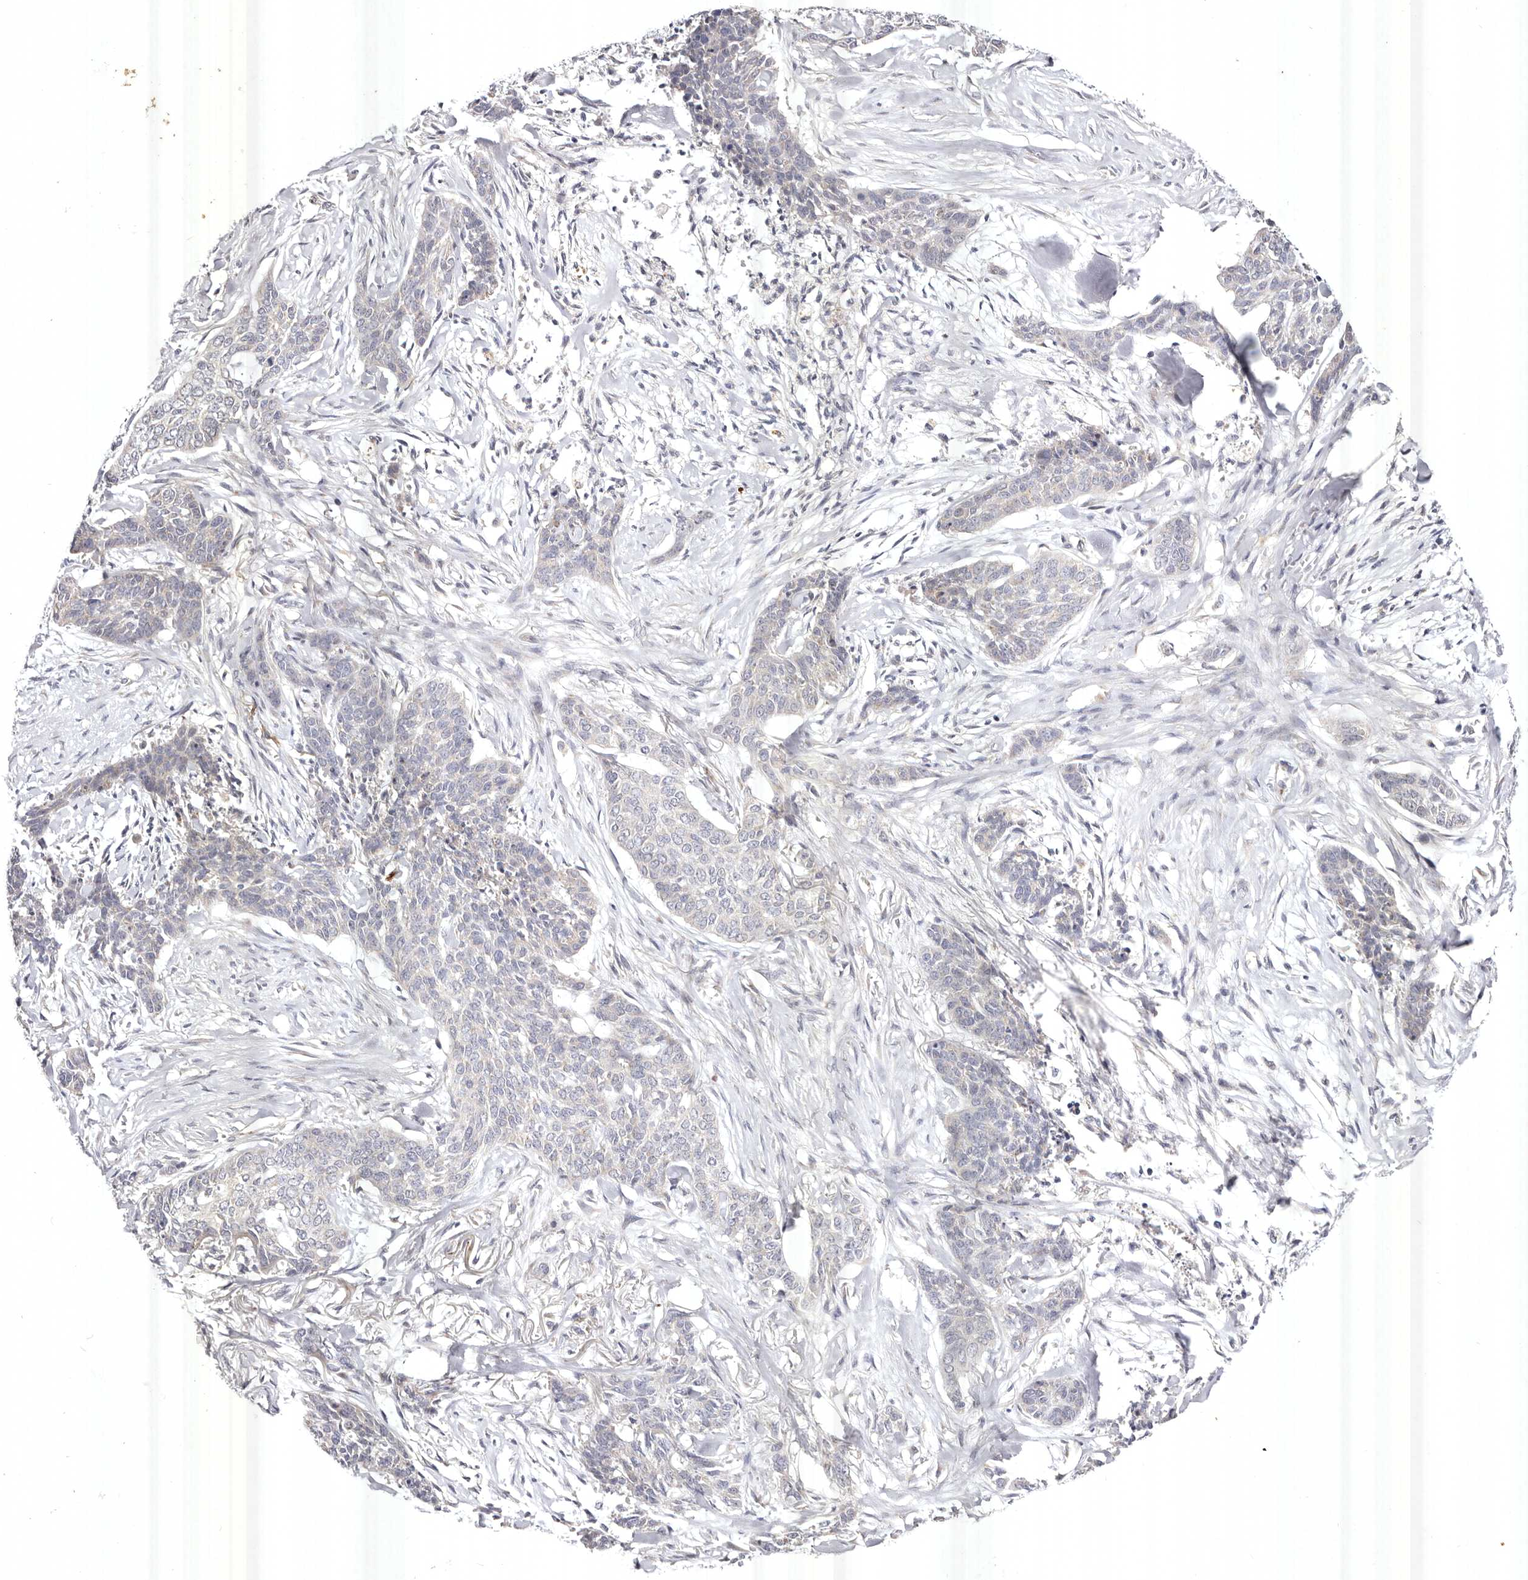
{"staining": {"intensity": "negative", "quantity": "none", "location": "none"}, "tissue": "skin cancer", "cell_type": "Tumor cells", "image_type": "cancer", "snomed": [{"axis": "morphology", "description": "Basal cell carcinoma"}, {"axis": "topography", "description": "Skin"}], "caption": "A micrograph of human skin cancer is negative for staining in tumor cells.", "gene": "USP24", "patient": {"sex": "female", "age": 64}}